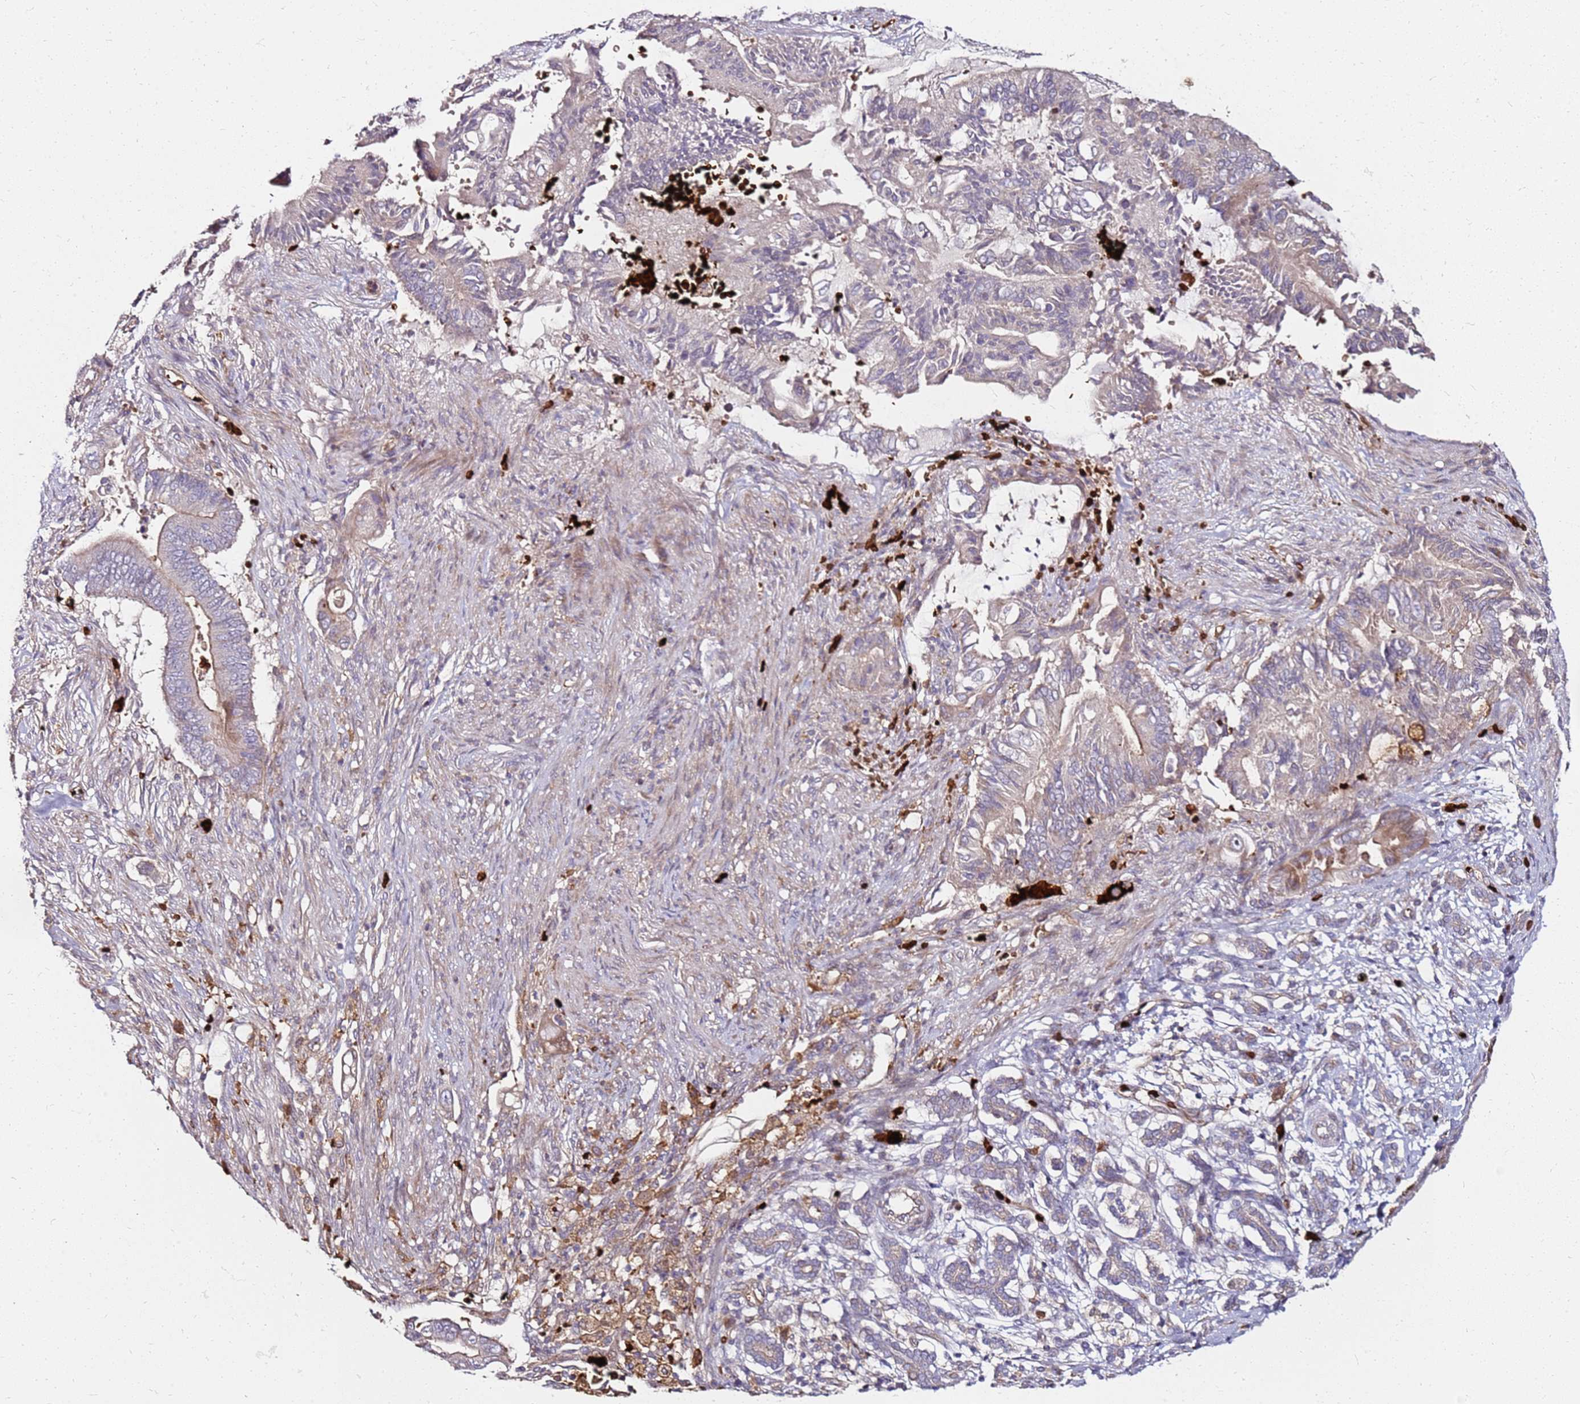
{"staining": {"intensity": "negative", "quantity": "none", "location": "none"}, "tissue": "pancreatic cancer", "cell_type": "Tumor cells", "image_type": "cancer", "snomed": [{"axis": "morphology", "description": "Adenocarcinoma, NOS"}, {"axis": "topography", "description": "Pancreas"}], "caption": "Pancreatic cancer (adenocarcinoma) stained for a protein using immunohistochemistry (IHC) displays no expression tumor cells.", "gene": "RNF11", "patient": {"sex": "male", "age": 68}}